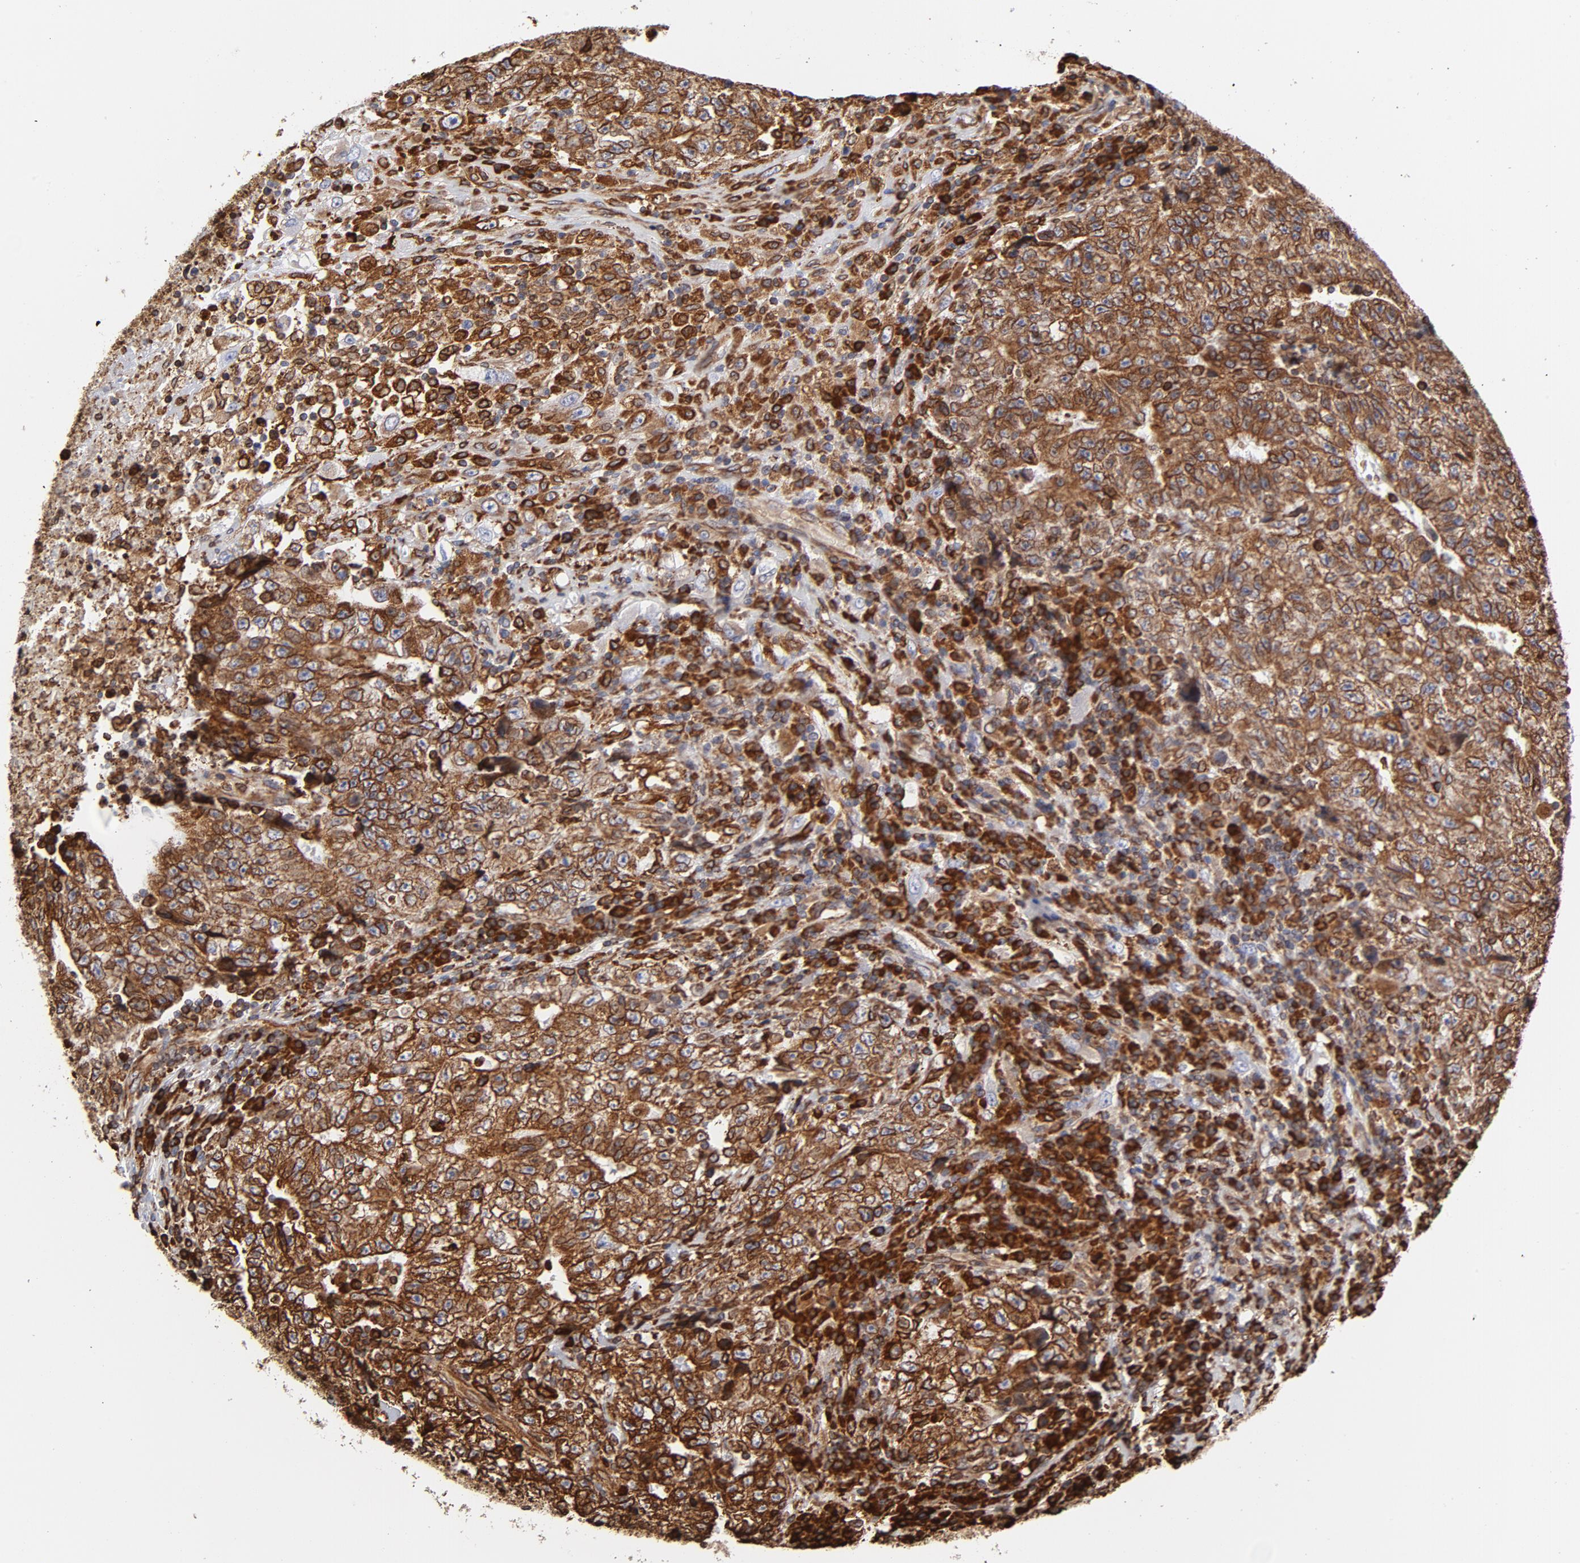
{"staining": {"intensity": "strong", "quantity": ">75%", "location": "cytoplasmic/membranous"}, "tissue": "testis cancer", "cell_type": "Tumor cells", "image_type": "cancer", "snomed": [{"axis": "morphology", "description": "Necrosis, NOS"}, {"axis": "morphology", "description": "Carcinoma, Embryonal, NOS"}, {"axis": "topography", "description": "Testis"}], "caption": "About >75% of tumor cells in testis cancer (embryonal carcinoma) display strong cytoplasmic/membranous protein staining as visualized by brown immunohistochemical staining.", "gene": "CANX", "patient": {"sex": "male", "age": 19}}